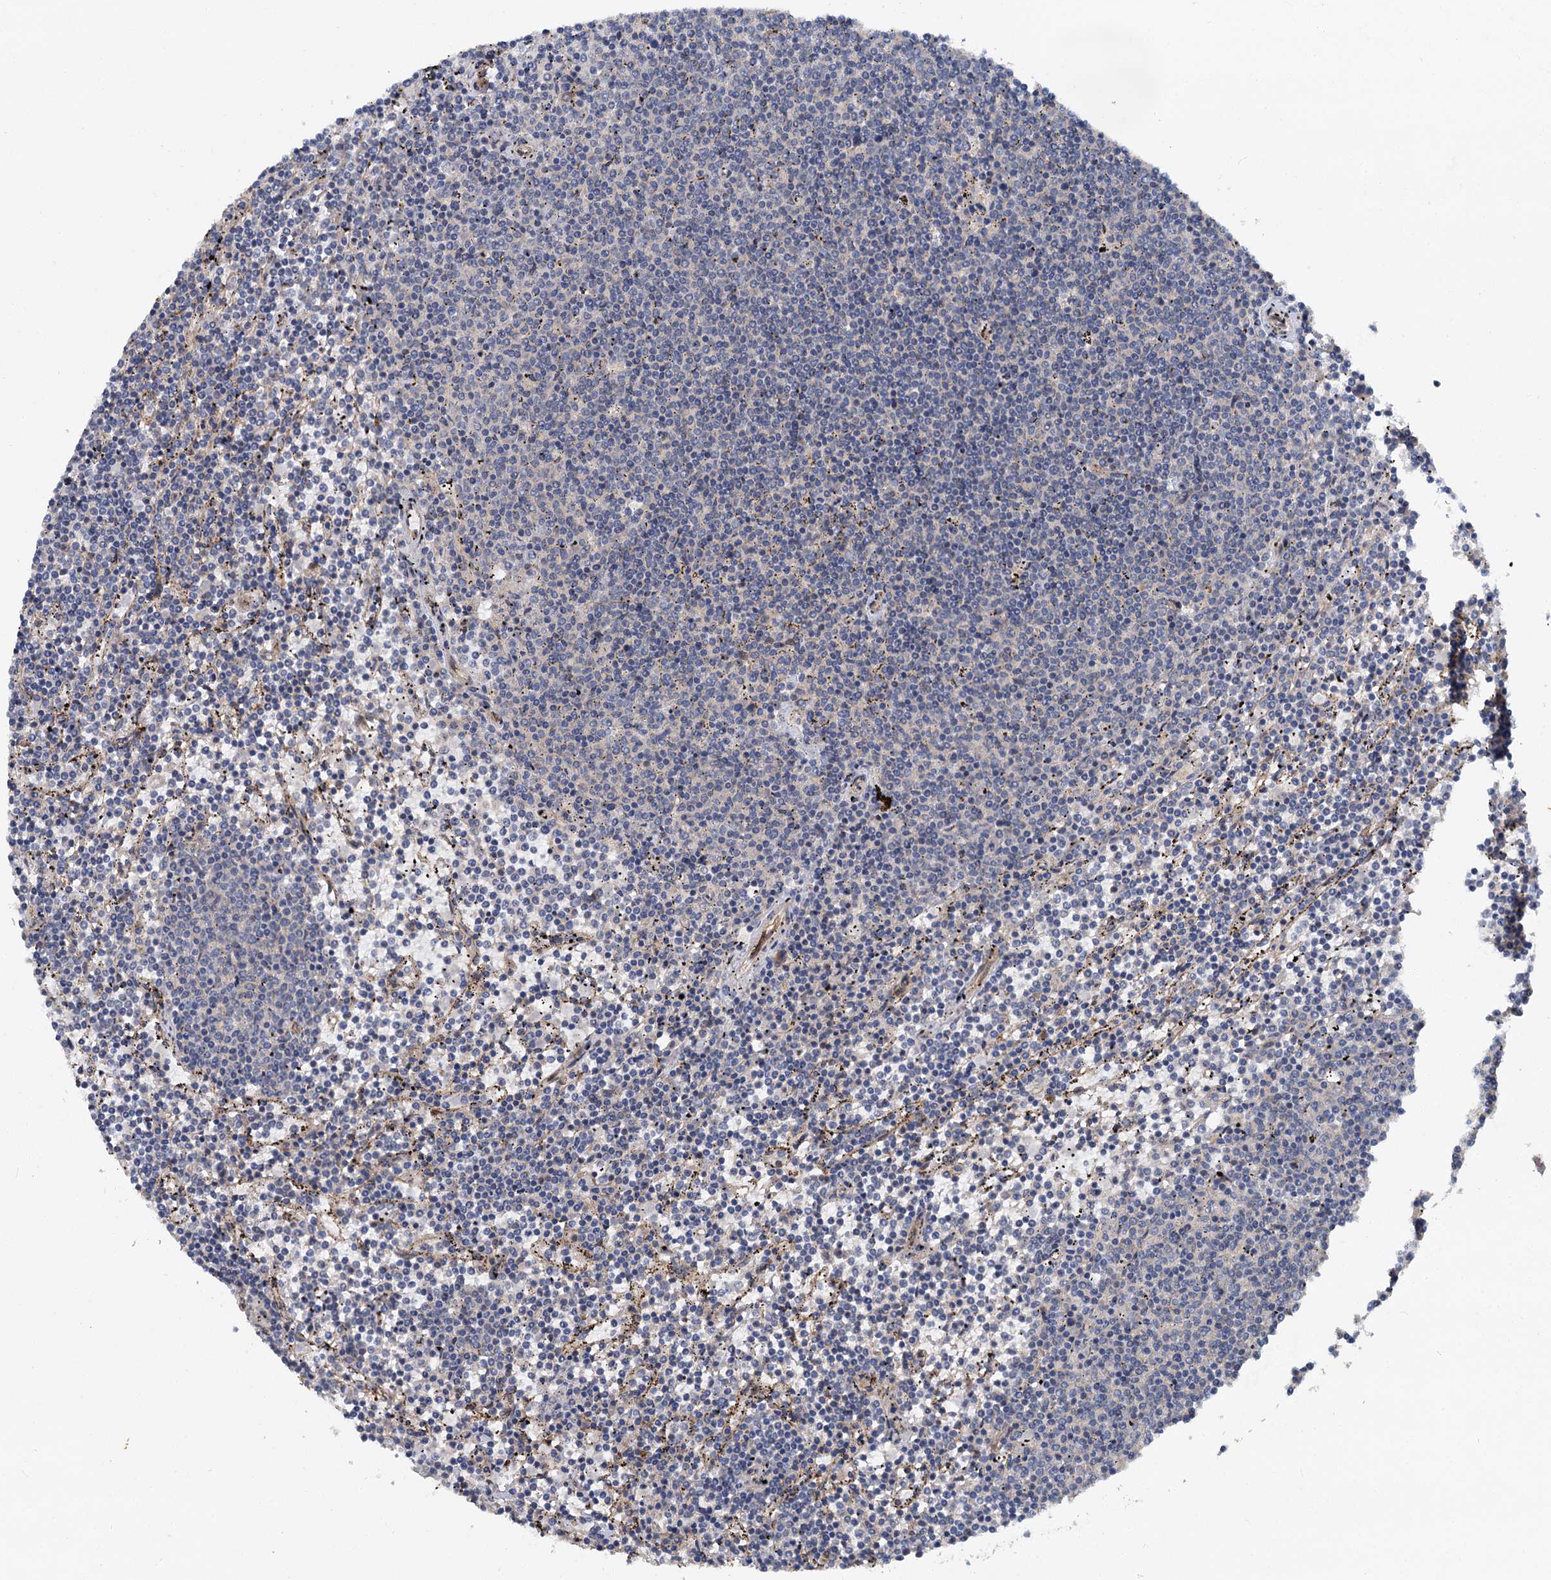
{"staining": {"intensity": "negative", "quantity": "none", "location": "none"}, "tissue": "lymphoma", "cell_type": "Tumor cells", "image_type": "cancer", "snomed": [{"axis": "morphology", "description": "Malignant lymphoma, non-Hodgkin's type, Low grade"}, {"axis": "topography", "description": "Spleen"}], "caption": "This photomicrograph is of malignant lymphoma, non-Hodgkin's type (low-grade) stained with immunohistochemistry (IHC) to label a protein in brown with the nuclei are counter-stained blue. There is no positivity in tumor cells.", "gene": "ZNF324", "patient": {"sex": "female", "age": 50}}